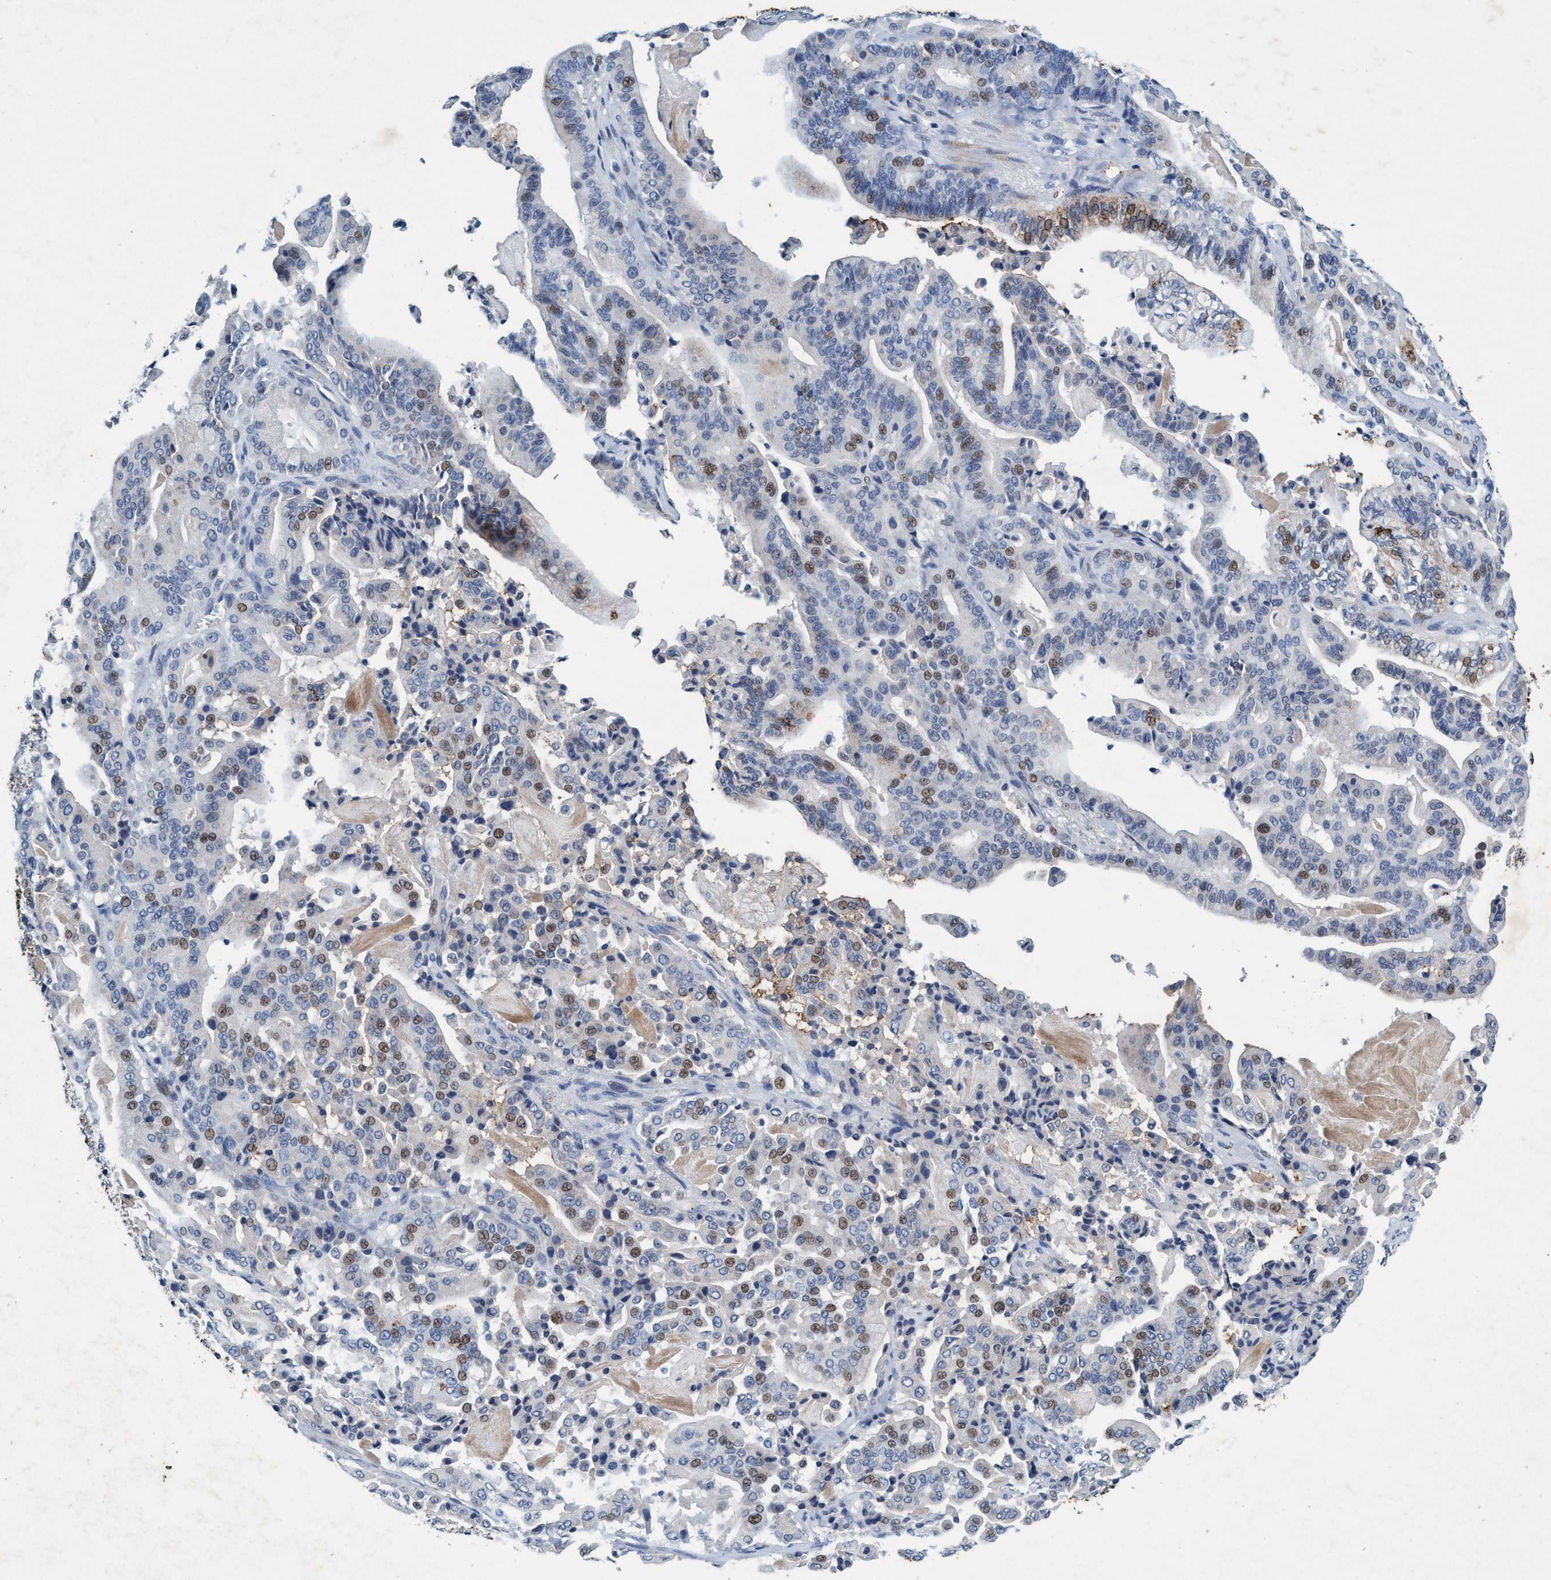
{"staining": {"intensity": "weak", "quantity": "25%-75%", "location": "nuclear"}, "tissue": "pancreatic cancer", "cell_type": "Tumor cells", "image_type": "cancer", "snomed": [{"axis": "morphology", "description": "Adenocarcinoma, NOS"}, {"axis": "topography", "description": "Pancreas"}], "caption": "This micrograph demonstrates immunohistochemistry (IHC) staining of adenocarcinoma (pancreatic), with low weak nuclear positivity in approximately 25%-75% of tumor cells.", "gene": "GRB14", "patient": {"sex": "male", "age": 63}}